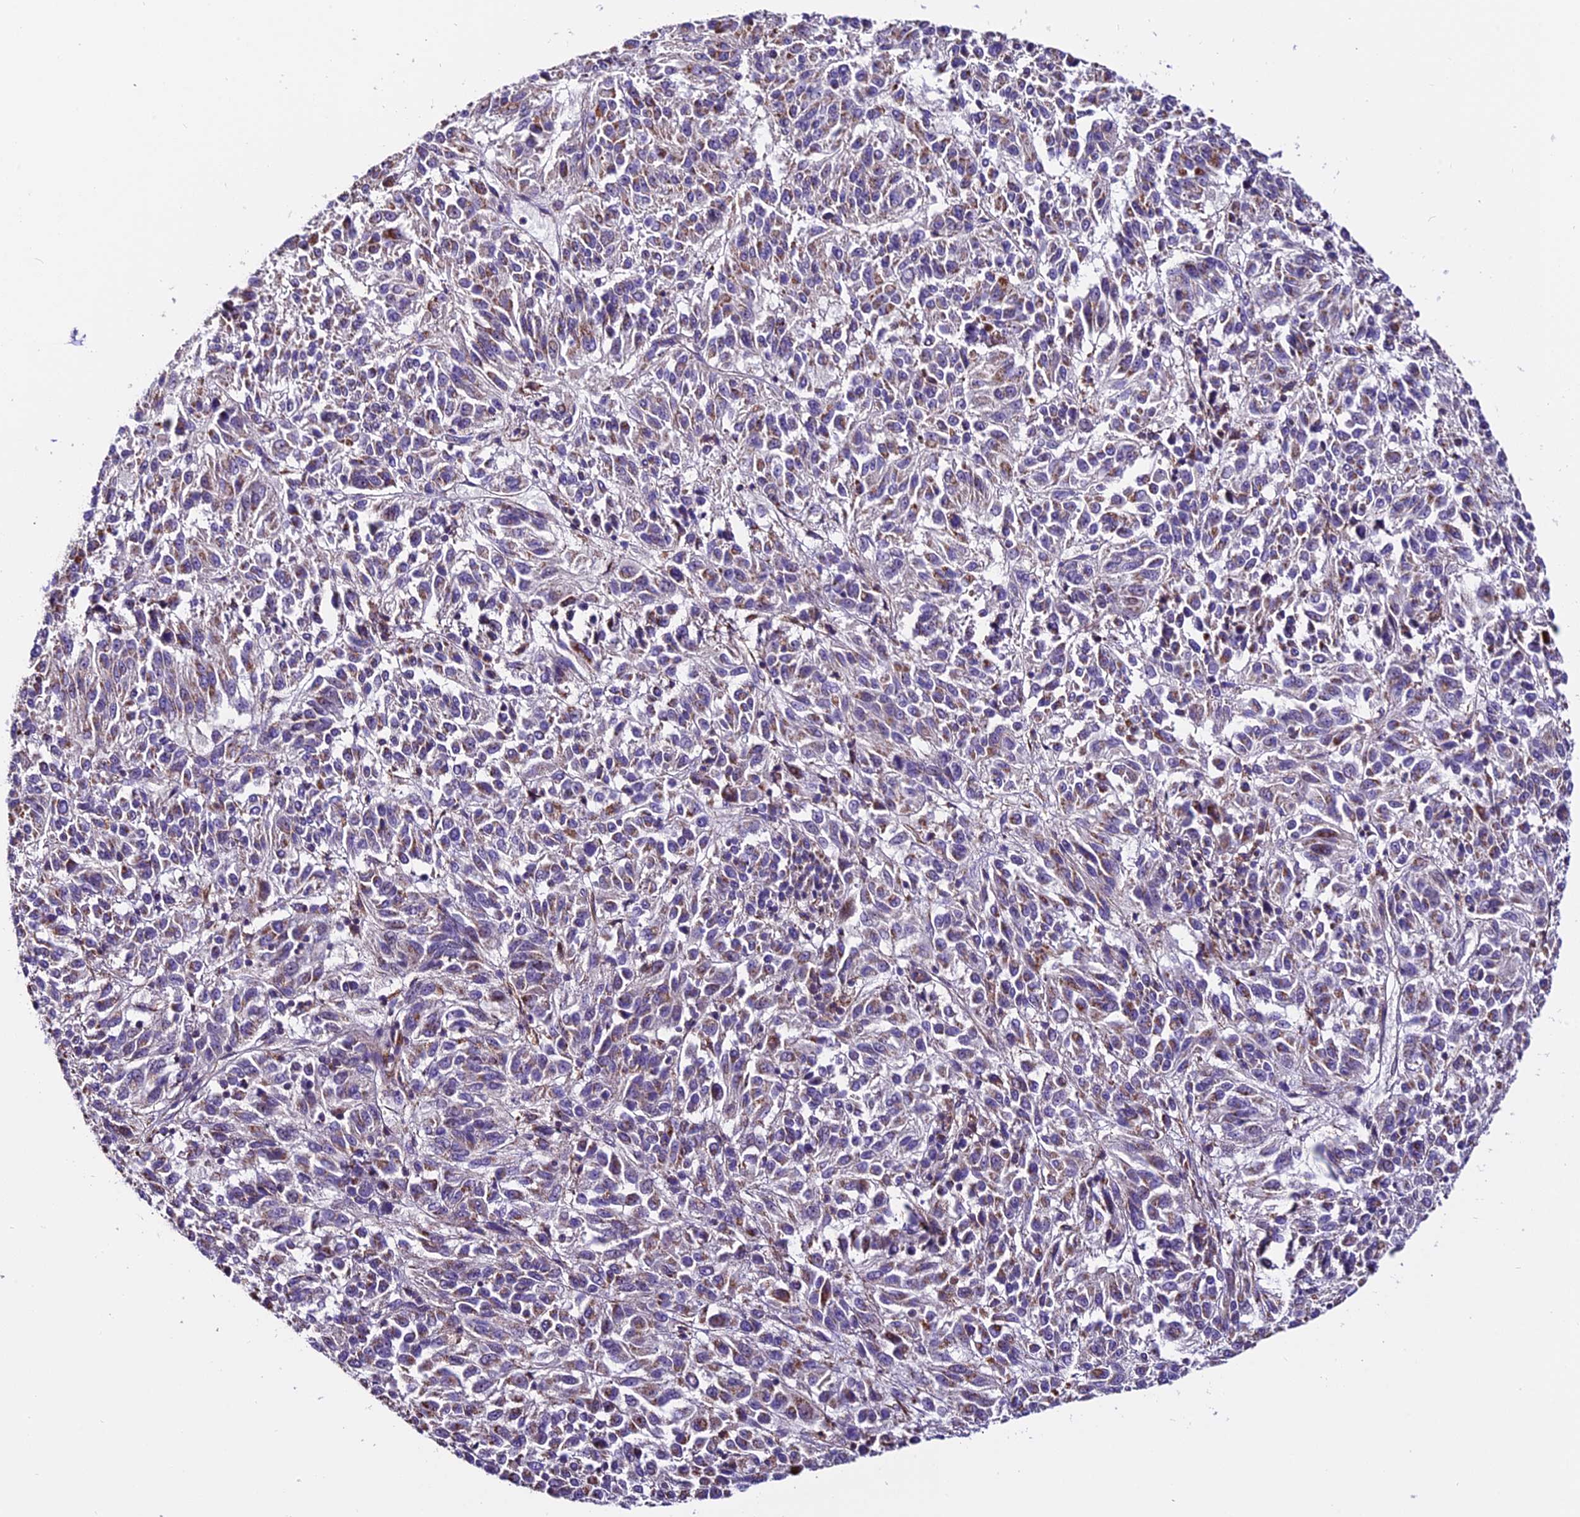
{"staining": {"intensity": "negative", "quantity": "none", "location": "none"}, "tissue": "melanoma", "cell_type": "Tumor cells", "image_type": "cancer", "snomed": [{"axis": "morphology", "description": "Malignant melanoma, Metastatic site"}, {"axis": "topography", "description": "Lung"}], "caption": "Tumor cells are negative for brown protein staining in malignant melanoma (metastatic site).", "gene": "DDX28", "patient": {"sex": "male", "age": 64}}